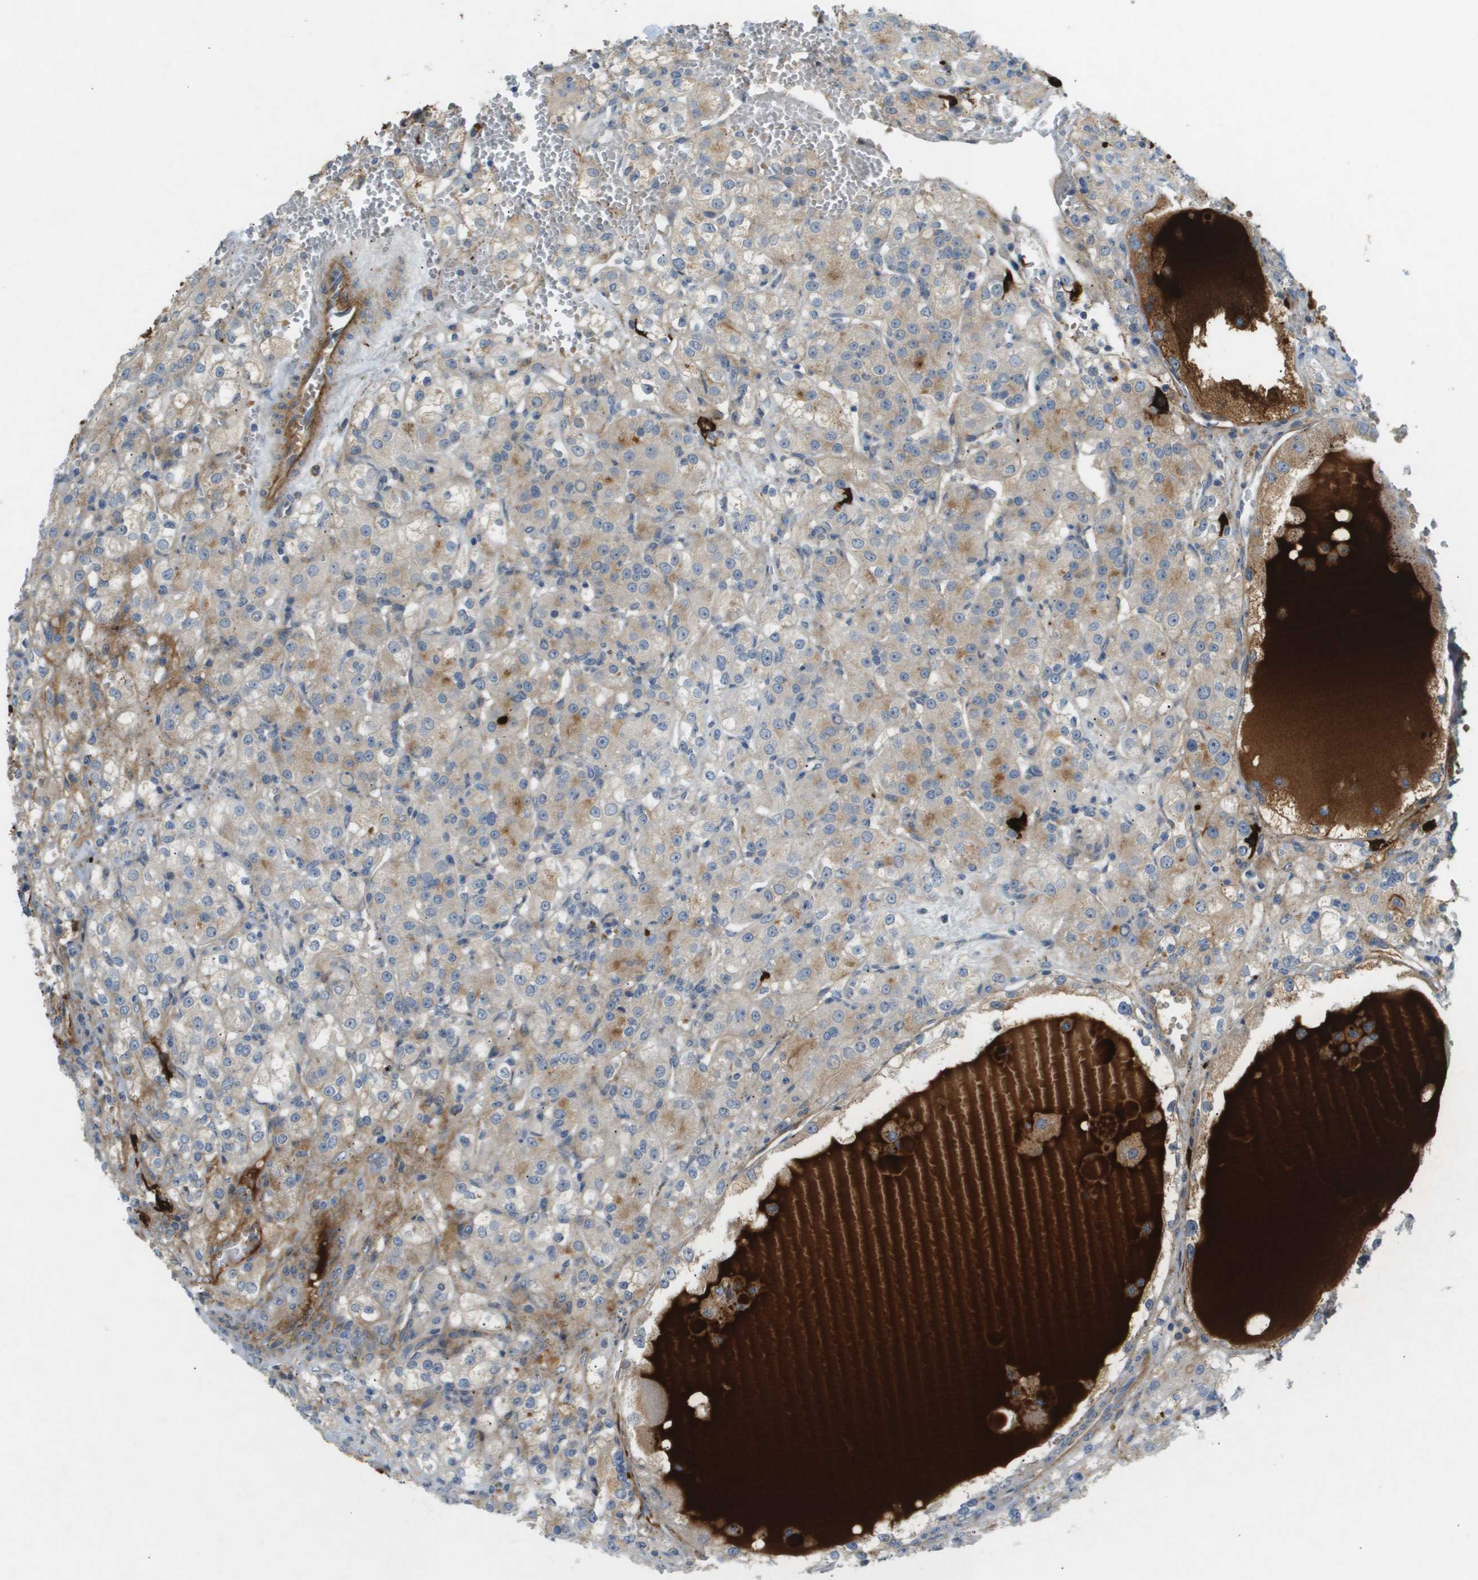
{"staining": {"intensity": "weak", "quantity": "<25%", "location": "cytoplasmic/membranous"}, "tissue": "renal cancer", "cell_type": "Tumor cells", "image_type": "cancer", "snomed": [{"axis": "morphology", "description": "Normal tissue, NOS"}, {"axis": "morphology", "description": "Adenocarcinoma, NOS"}, {"axis": "topography", "description": "Kidney"}], "caption": "There is no significant expression in tumor cells of renal cancer (adenocarcinoma).", "gene": "VTN", "patient": {"sex": "male", "age": 61}}